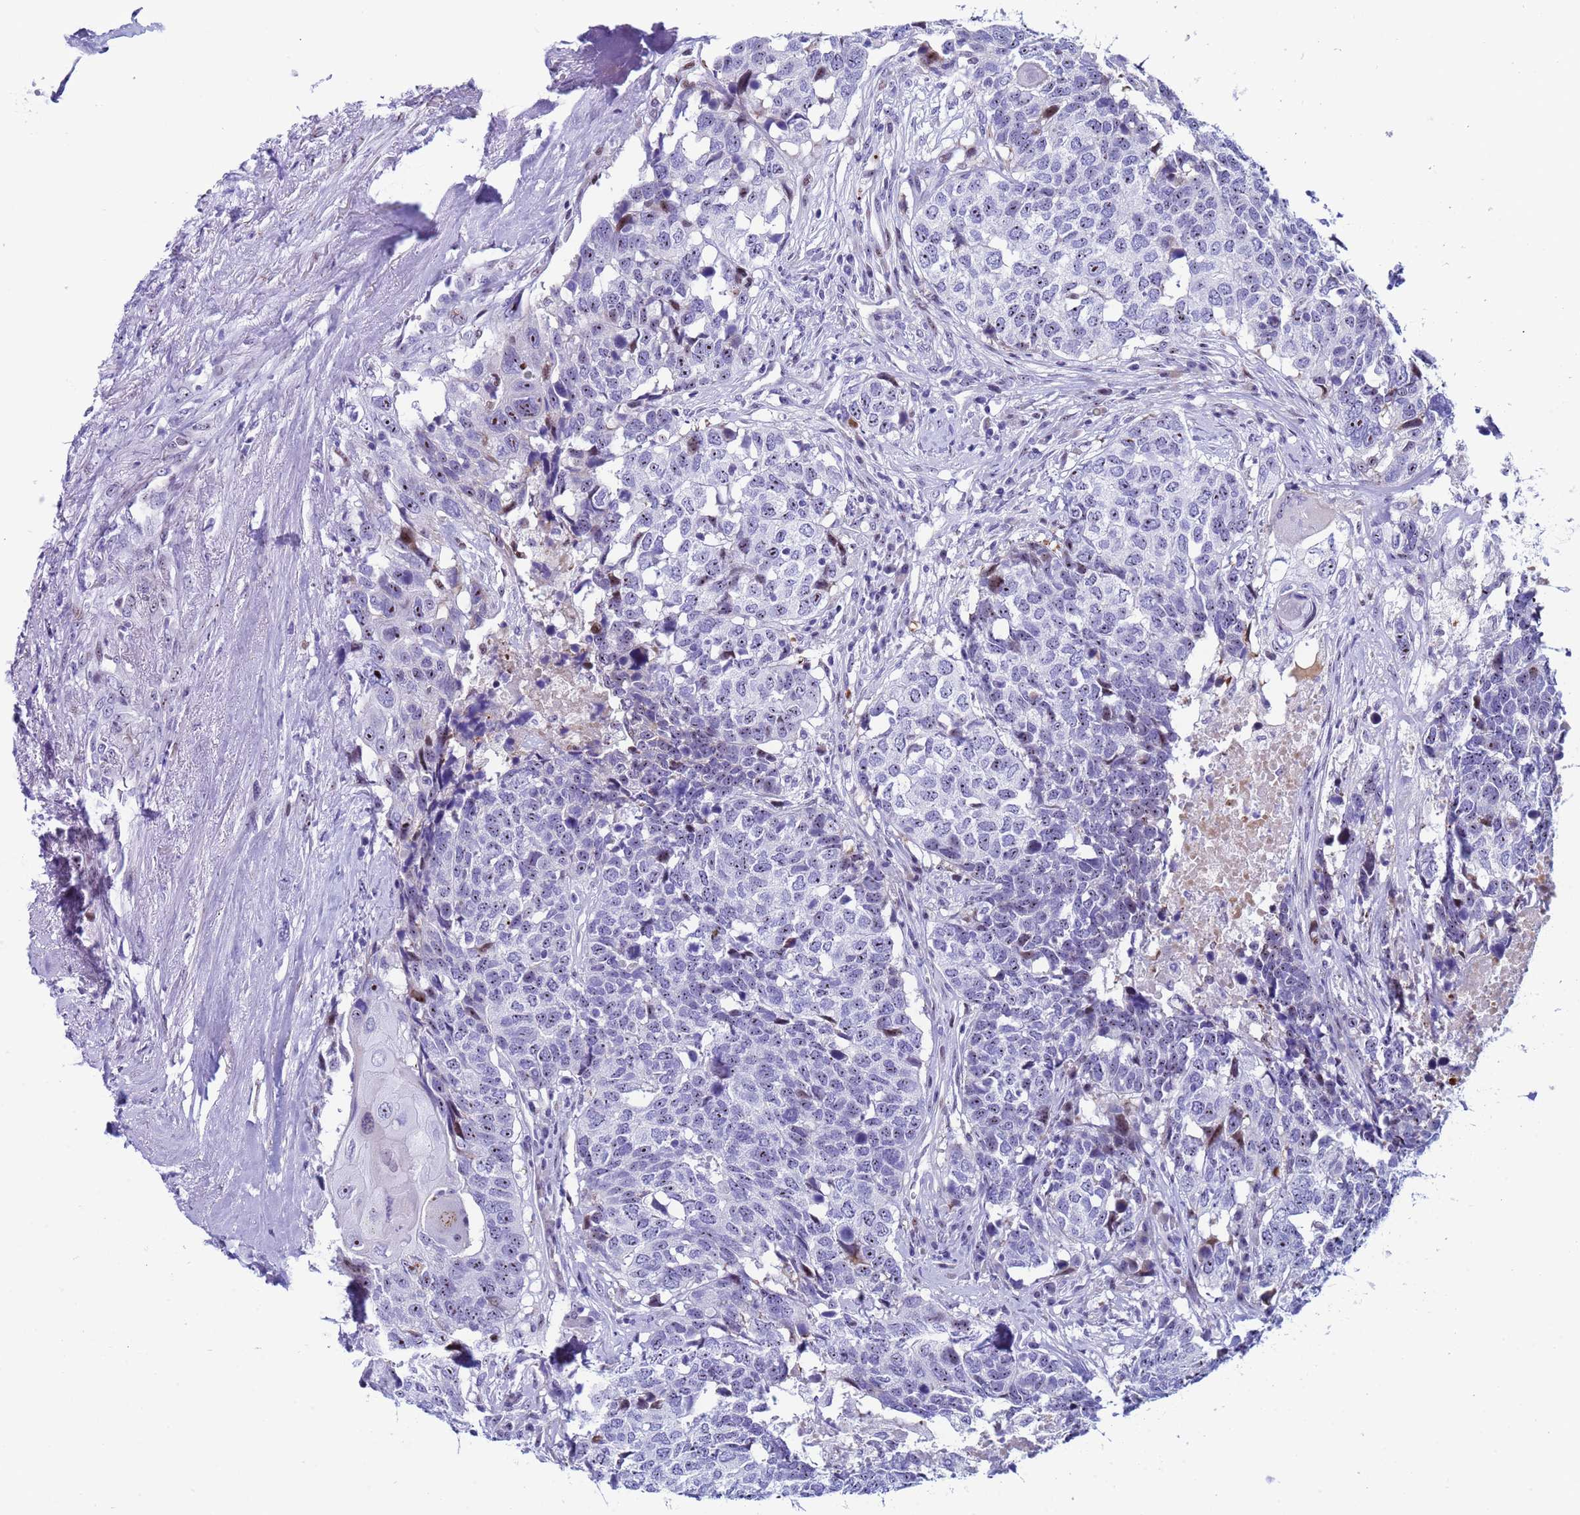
{"staining": {"intensity": "negative", "quantity": "none", "location": "none"}, "tissue": "head and neck cancer", "cell_type": "Tumor cells", "image_type": "cancer", "snomed": [{"axis": "morphology", "description": "Squamous cell carcinoma, NOS"}, {"axis": "topography", "description": "Head-Neck"}], "caption": "This is an IHC photomicrograph of human head and neck cancer. There is no expression in tumor cells.", "gene": "POP5", "patient": {"sex": "male", "age": 66}}